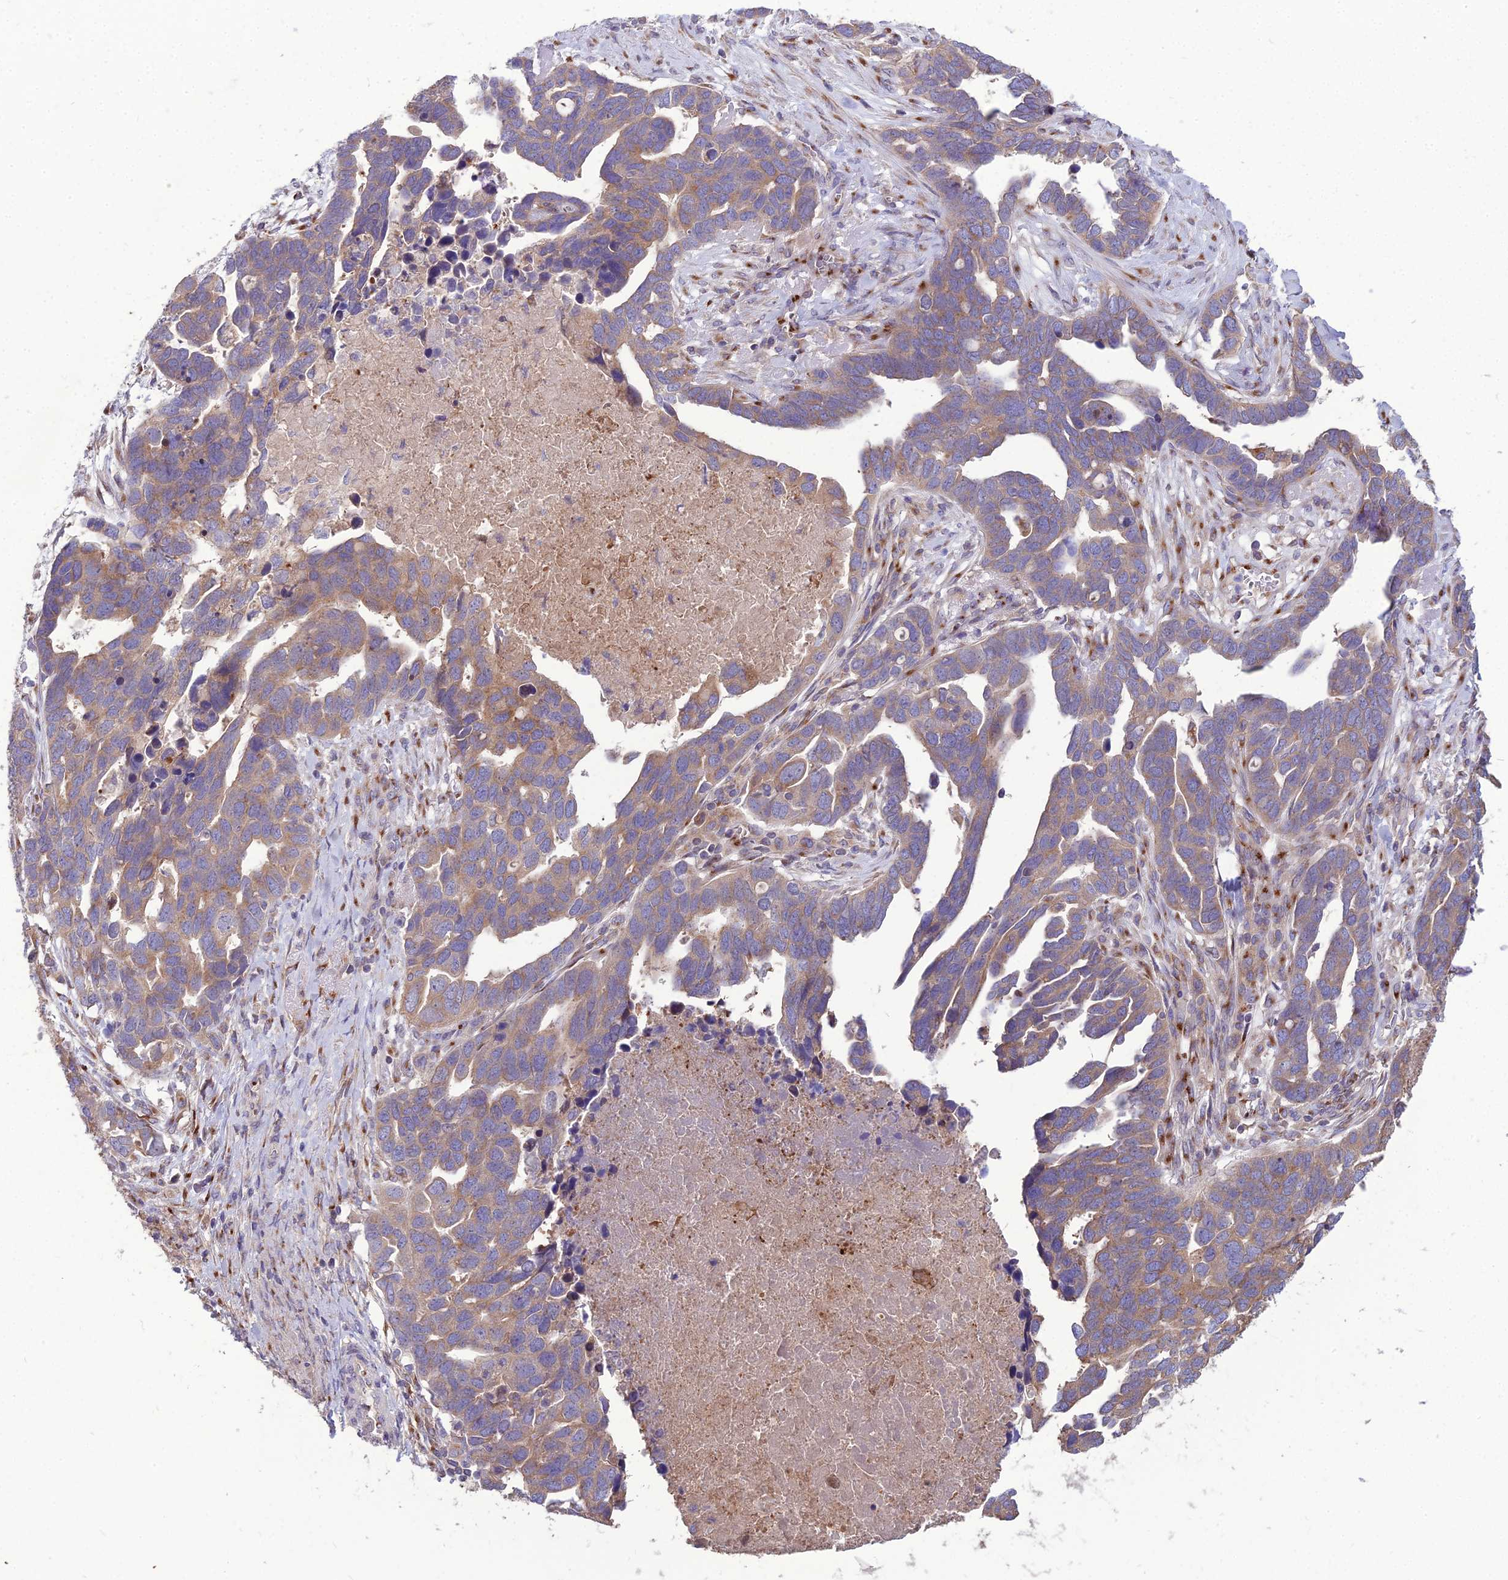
{"staining": {"intensity": "moderate", "quantity": "25%-75%", "location": "cytoplasmic/membranous"}, "tissue": "ovarian cancer", "cell_type": "Tumor cells", "image_type": "cancer", "snomed": [{"axis": "morphology", "description": "Cystadenocarcinoma, serous, NOS"}, {"axis": "topography", "description": "Ovary"}], "caption": "This photomicrograph shows ovarian cancer (serous cystadenocarcinoma) stained with immunohistochemistry to label a protein in brown. The cytoplasmic/membranous of tumor cells show moderate positivity for the protein. Nuclei are counter-stained blue.", "gene": "SPRYD7", "patient": {"sex": "female", "age": 54}}